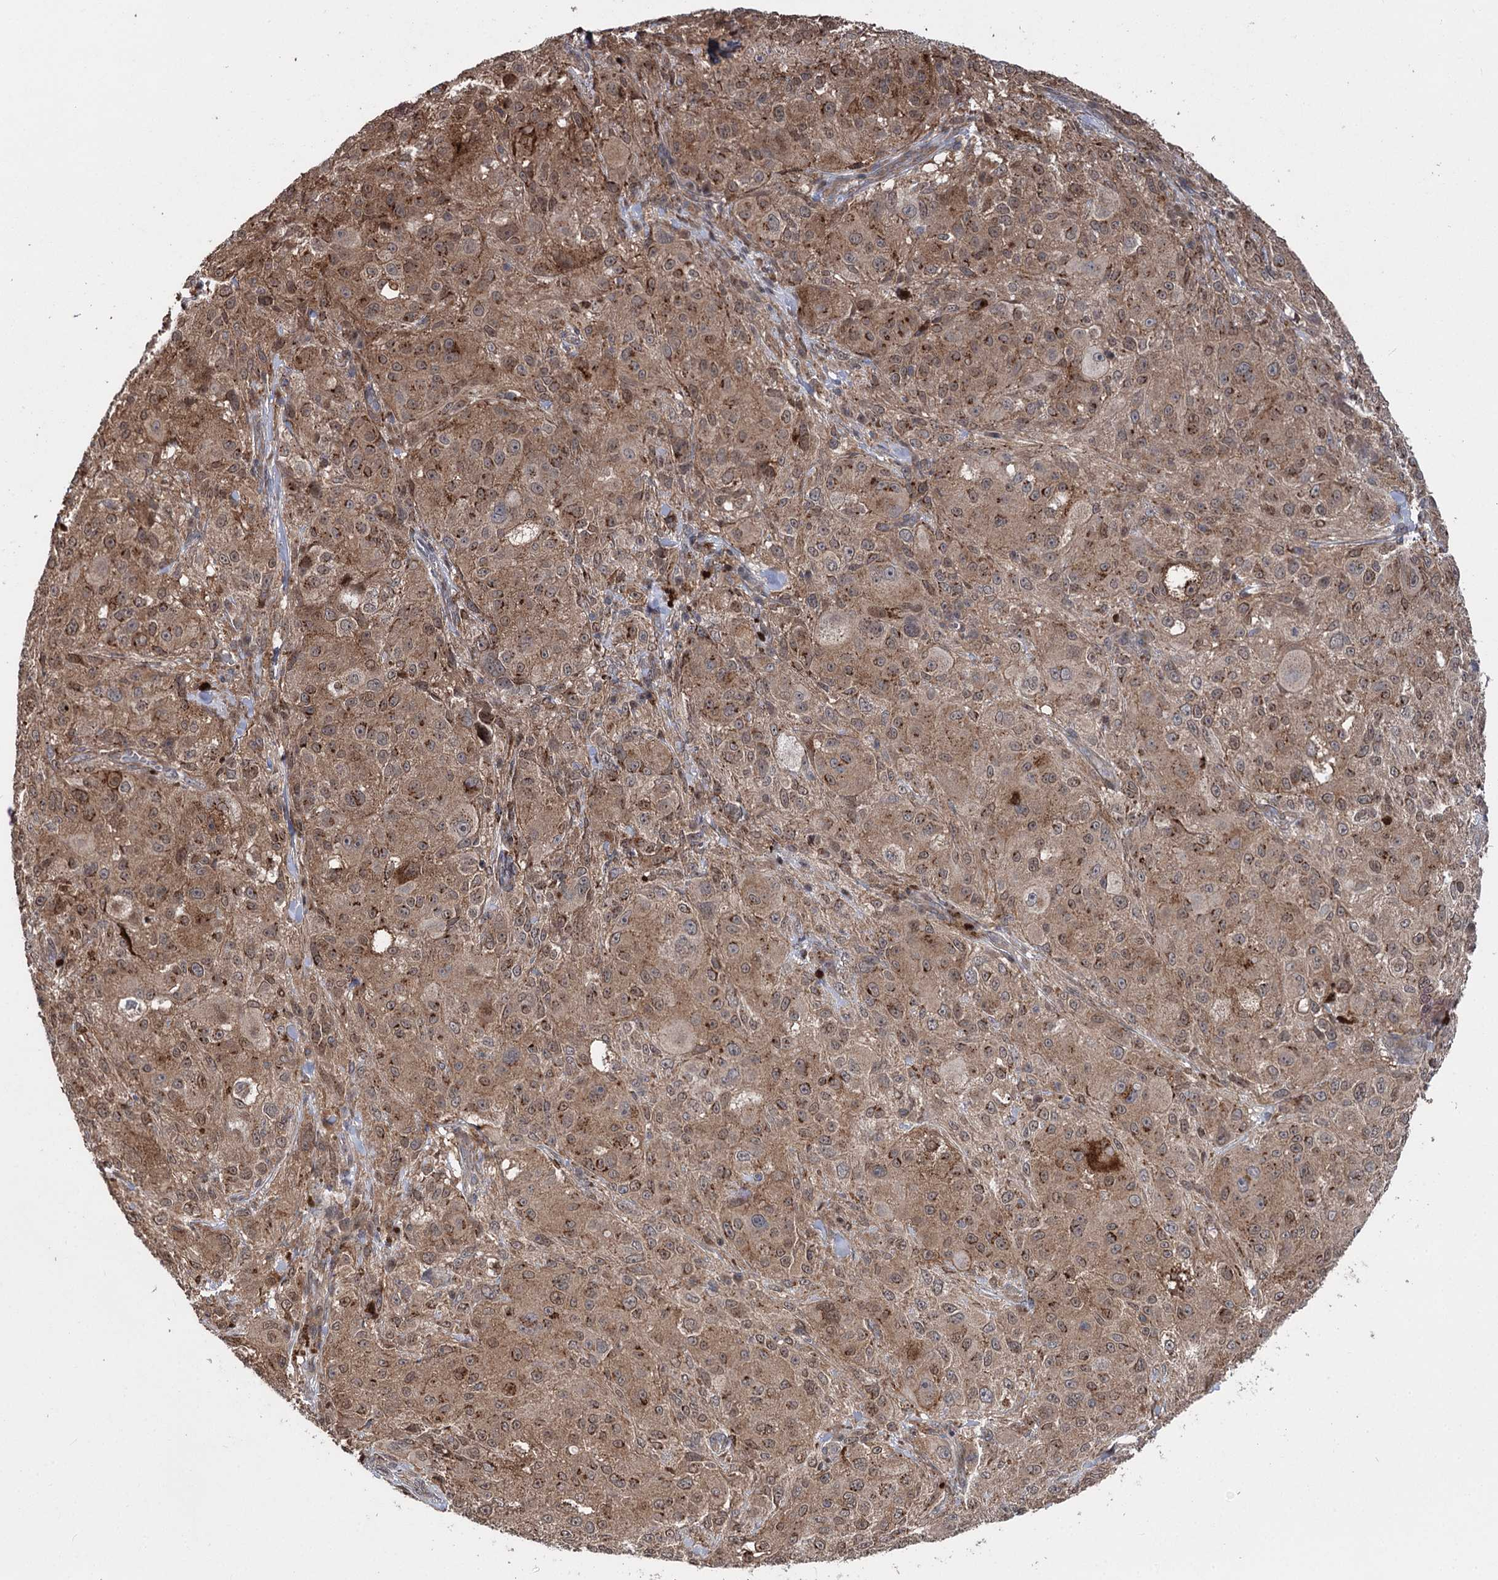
{"staining": {"intensity": "moderate", "quantity": ">75%", "location": "cytoplasmic/membranous,nuclear"}, "tissue": "melanoma", "cell_type": "Tumor cells", "image_type": "cancer", "snomed": [{"axis": "morphology", "description": "Necrosis, NOS"}, {"axis": "morphology", "description": "Malignant melanoma, NOS"}, {"axis": "topography", "description": "Skin"}], "caption": "Moderate cytoplasmic/membranous and nuclear protein expression is identified in approximately >75% of tumor cells in malignant melanoma. Nuclei are stained in blue.", "gene": "STX6", "patient": {"sex": "female", "age": 87}}